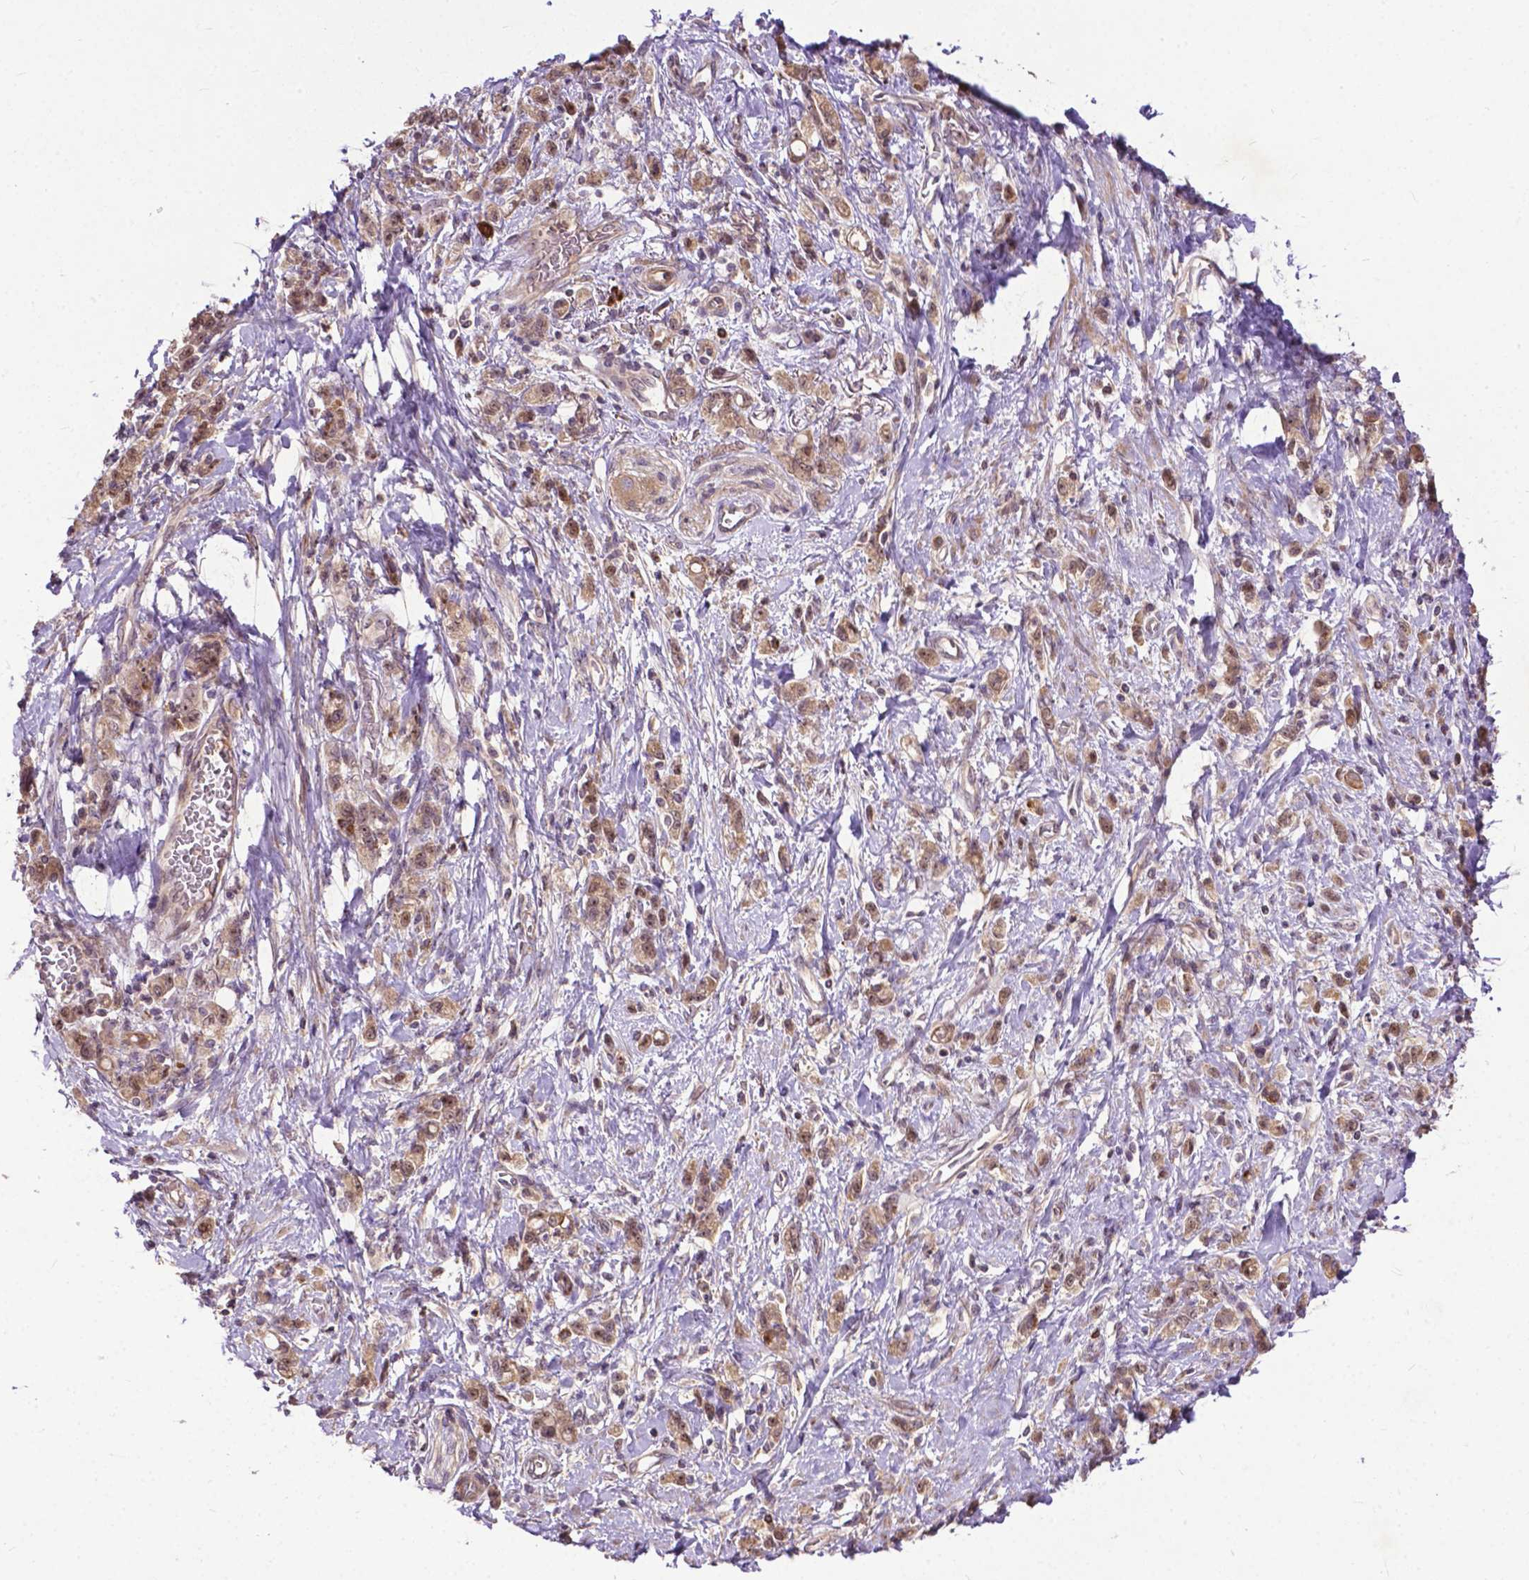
{"staining": {"intensity": "moderate", "quantity": ">75%", "location": "cytoplasmic/membranous"}, "tissue": "stomach cancer", "cell_type": "Tumor cells", "image_type": "cancer", "snomed": [{"axis": "morphology", "description": "Adenocarcinoma, NOS"}, {"axis": "topography", "description": "Stomach"}], "caption": "Tumor cells reveal moderate cytoplasmic/membranous staining in about >75% of cells in stomach cancer.", "gene": "PARP3", "patient": {"sex": "male", "age": 77}}